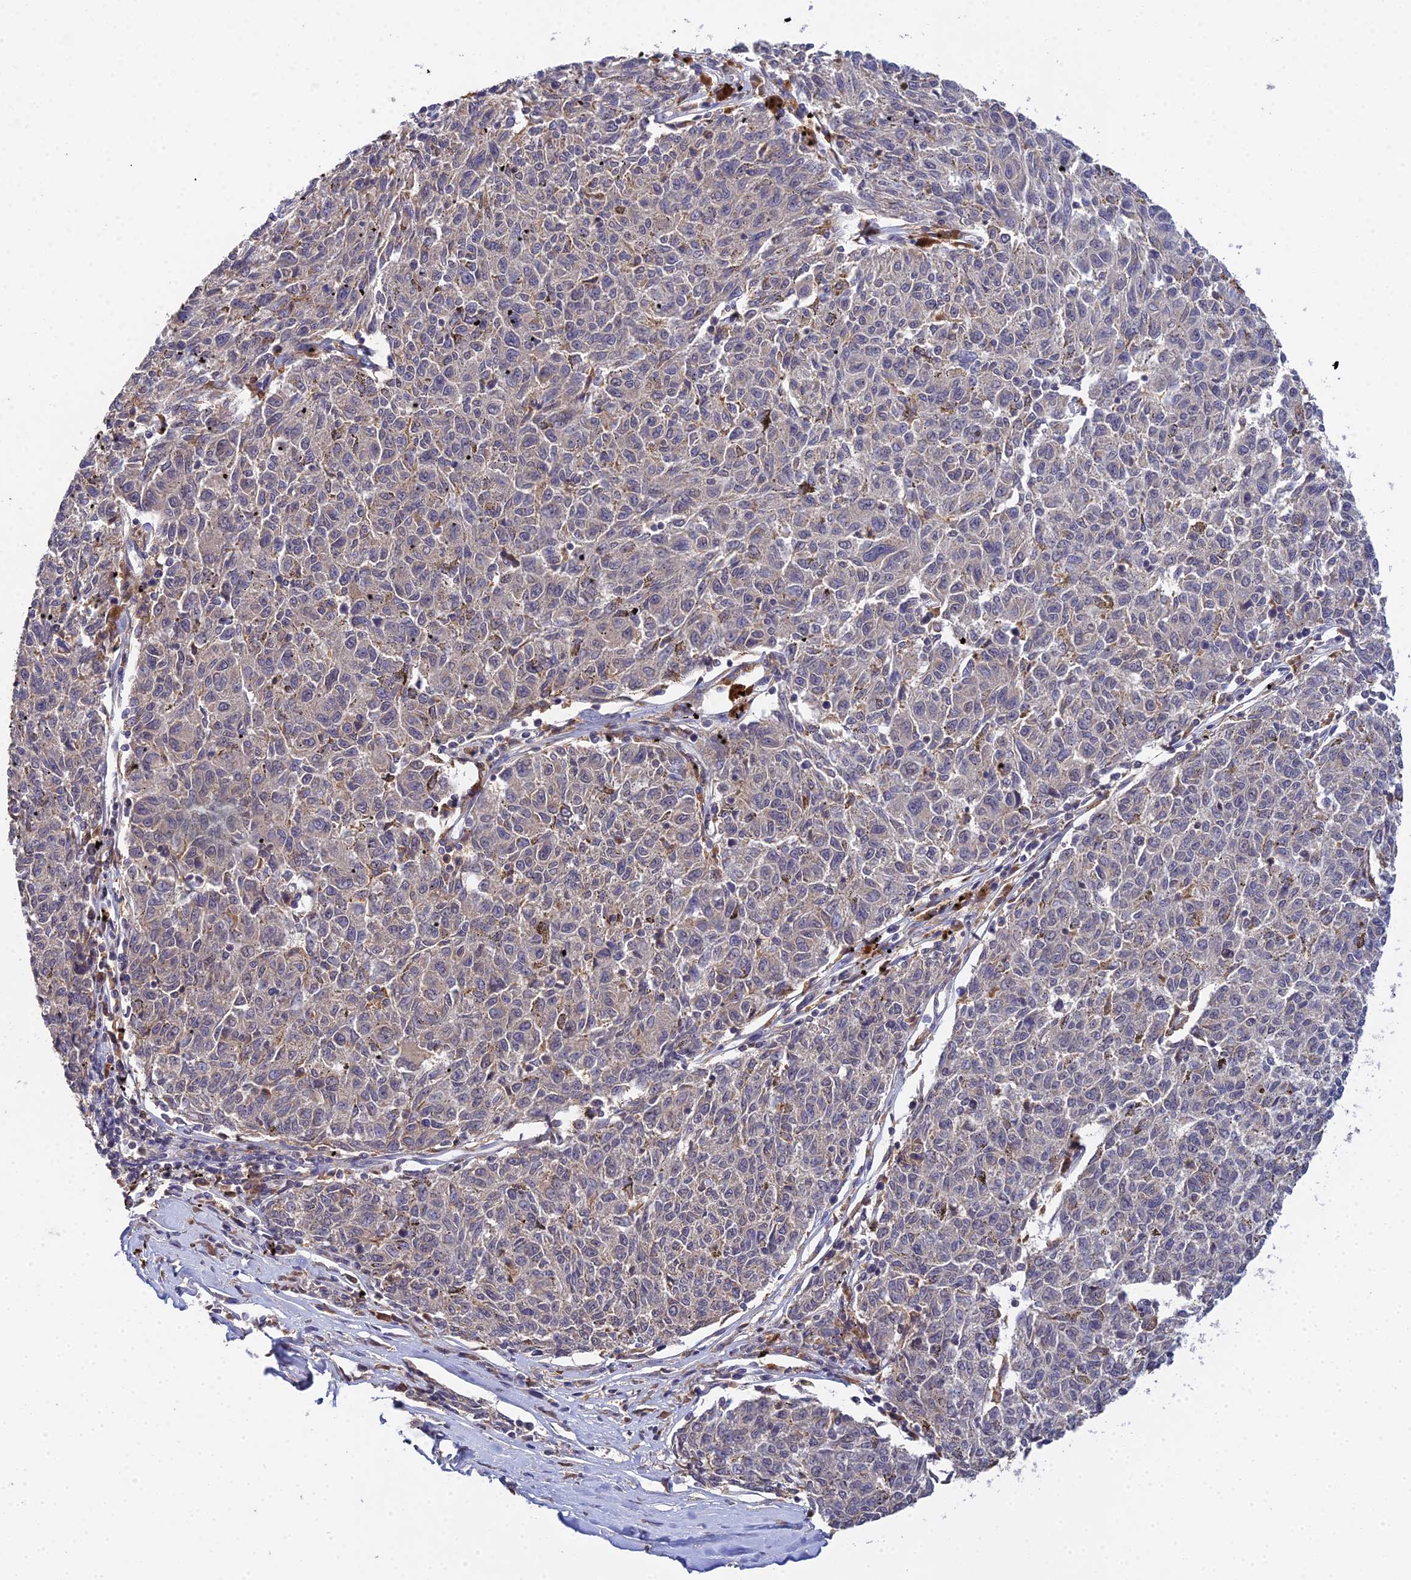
{"staining": {"intensity": "negative", "quantity": "none", "location": "none"}, "tissue": "melanoma", "cell_type": "Tumor cells", "image_type": "cancer", "snomed": [{"axis": "morphology", "description": "Malignant melanoma, NOS"}, {"axis": "topography", "description": "Skin"}], "caption": "This is an immunohistochemistry (IHC) photomicrograph of melanoma. There is no positivity in tumor cells.", "gene": "TPRX1", "patient": {"sex": "female", "age": 72}}